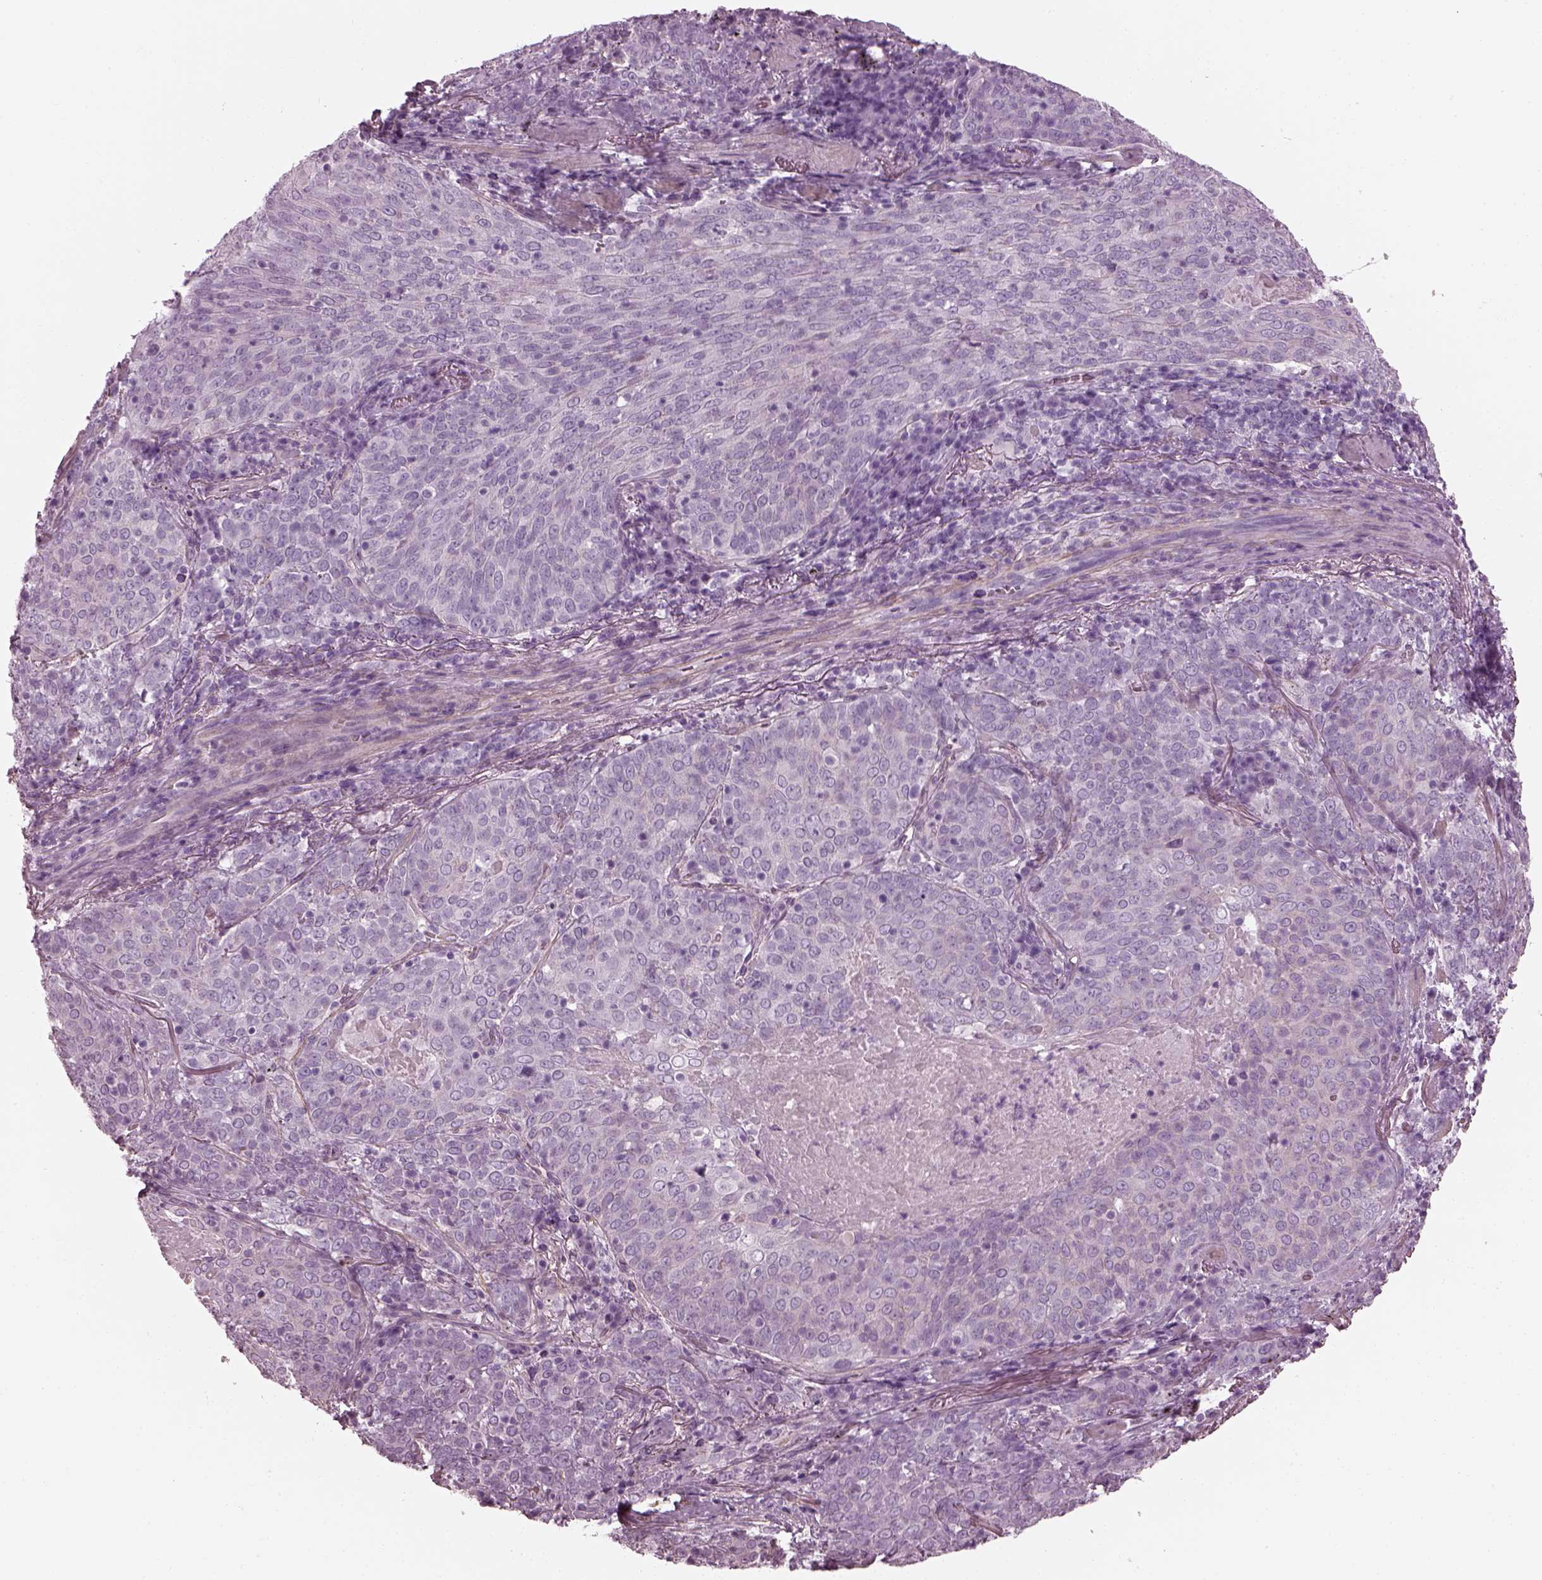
{"staining": {"intensity": "negative", "quantity": "none", "location": "none"}, "tissue": "lung cancer", "cell_type": "Tumor cells", "image_type": "cancer", "snomed": [{"axis": "morphology", "description": "Squamous cell carcinoma, NOS"}, {"axis": "topography", "description": "Lung"}], "caption": "An image of human lung squamous cell carcinoma is negative for staining in tumor cells.", "gene": "BFSP1", "patient": {"sex": "male", "age": 82}}